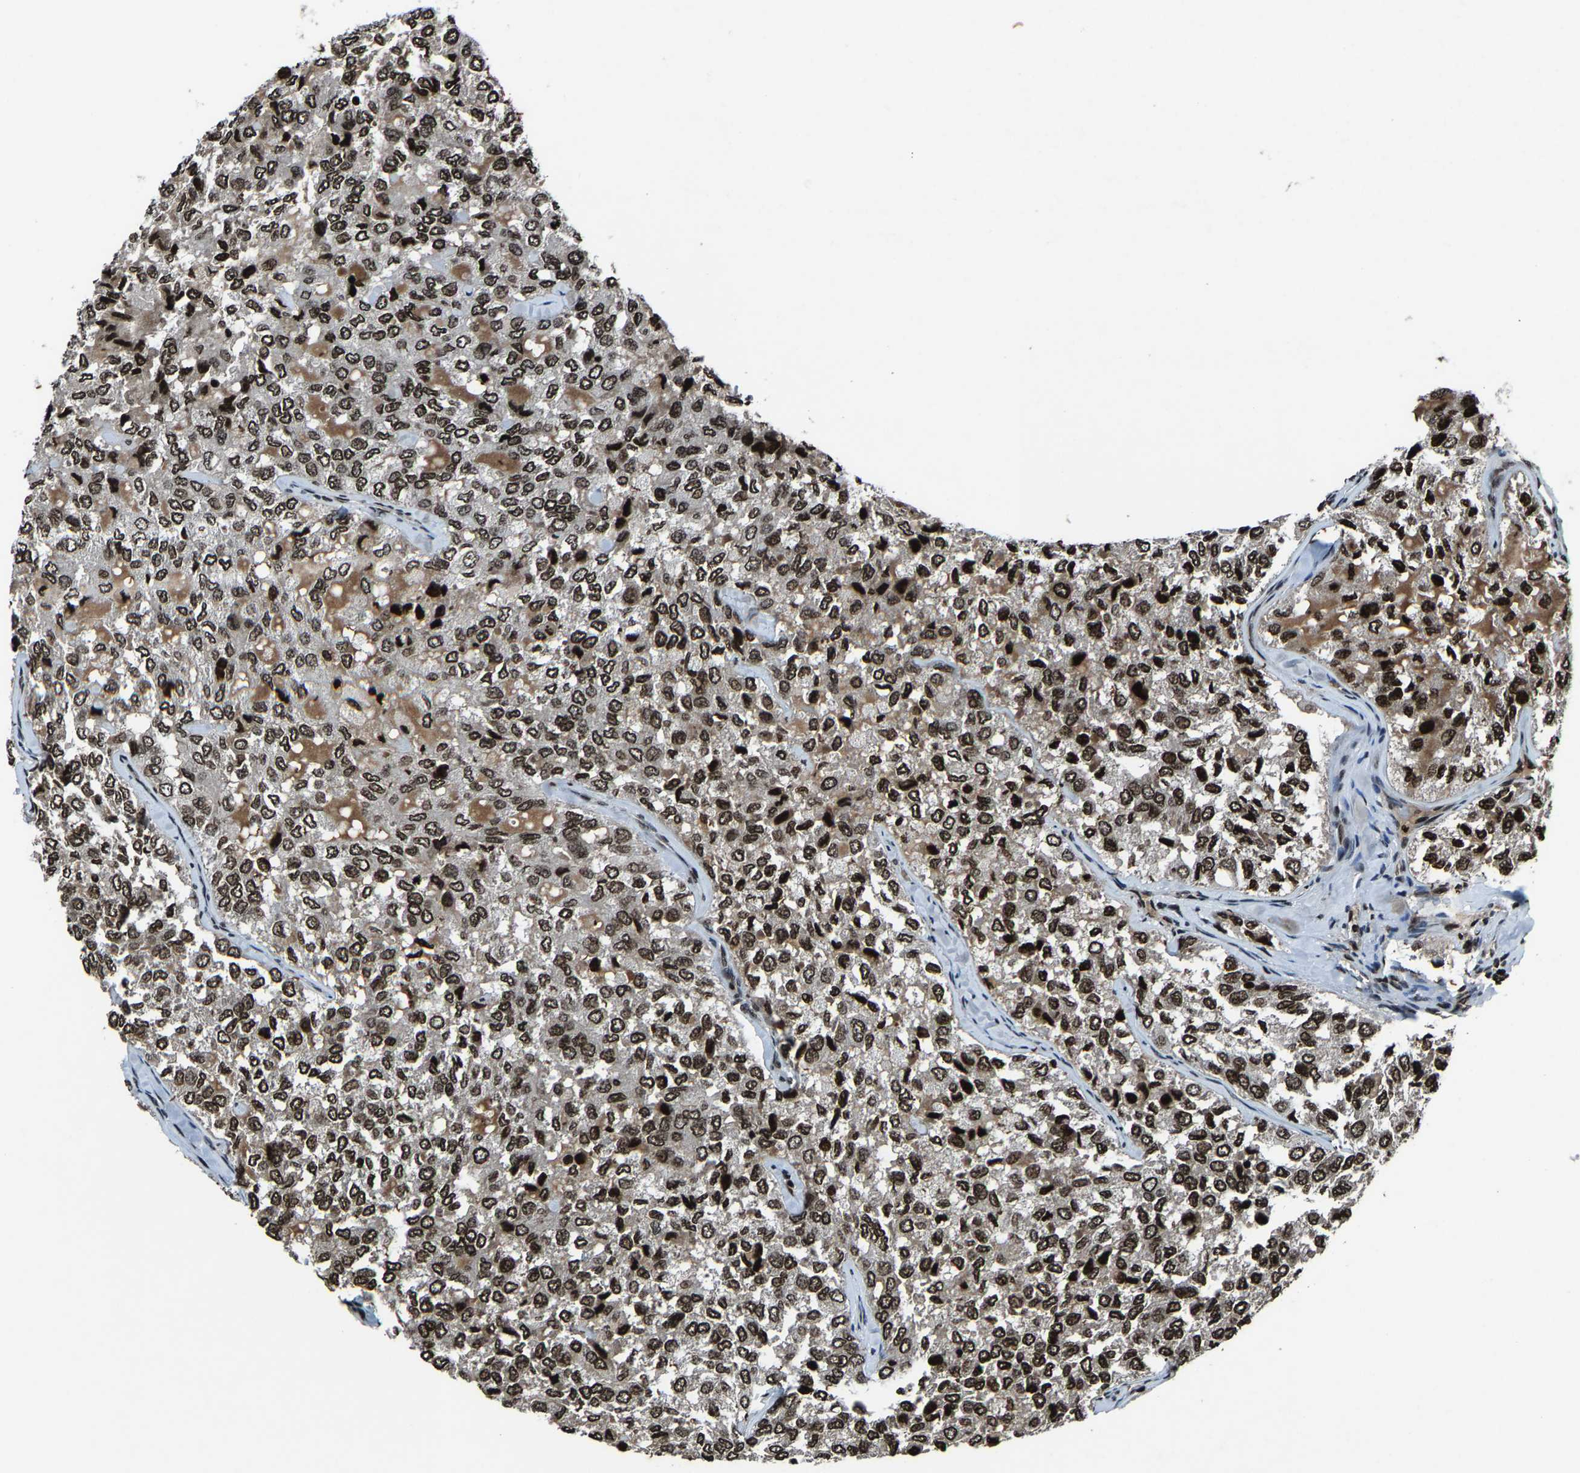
{"staining": {"intensity": "strong", "quantity": ">75%", "location": "nuclear"}, "tissue": "thyroid cancer", "cell_type": "Tumor cells", "image_type": "cancer", "snomed": [{"axis": "morphology", "description": "Follicular adenoma carcinoma, NOS"}, {"axis": "topography", "description": "Thyroid gland"}], "caption": "Immunohistochemical staining of thyroid cancer demonstrates strong nuclear protein expression in approximately >75% of tumor cells.", "gene": "H4C1", "patient": {"sex": "male", "age": 75}}